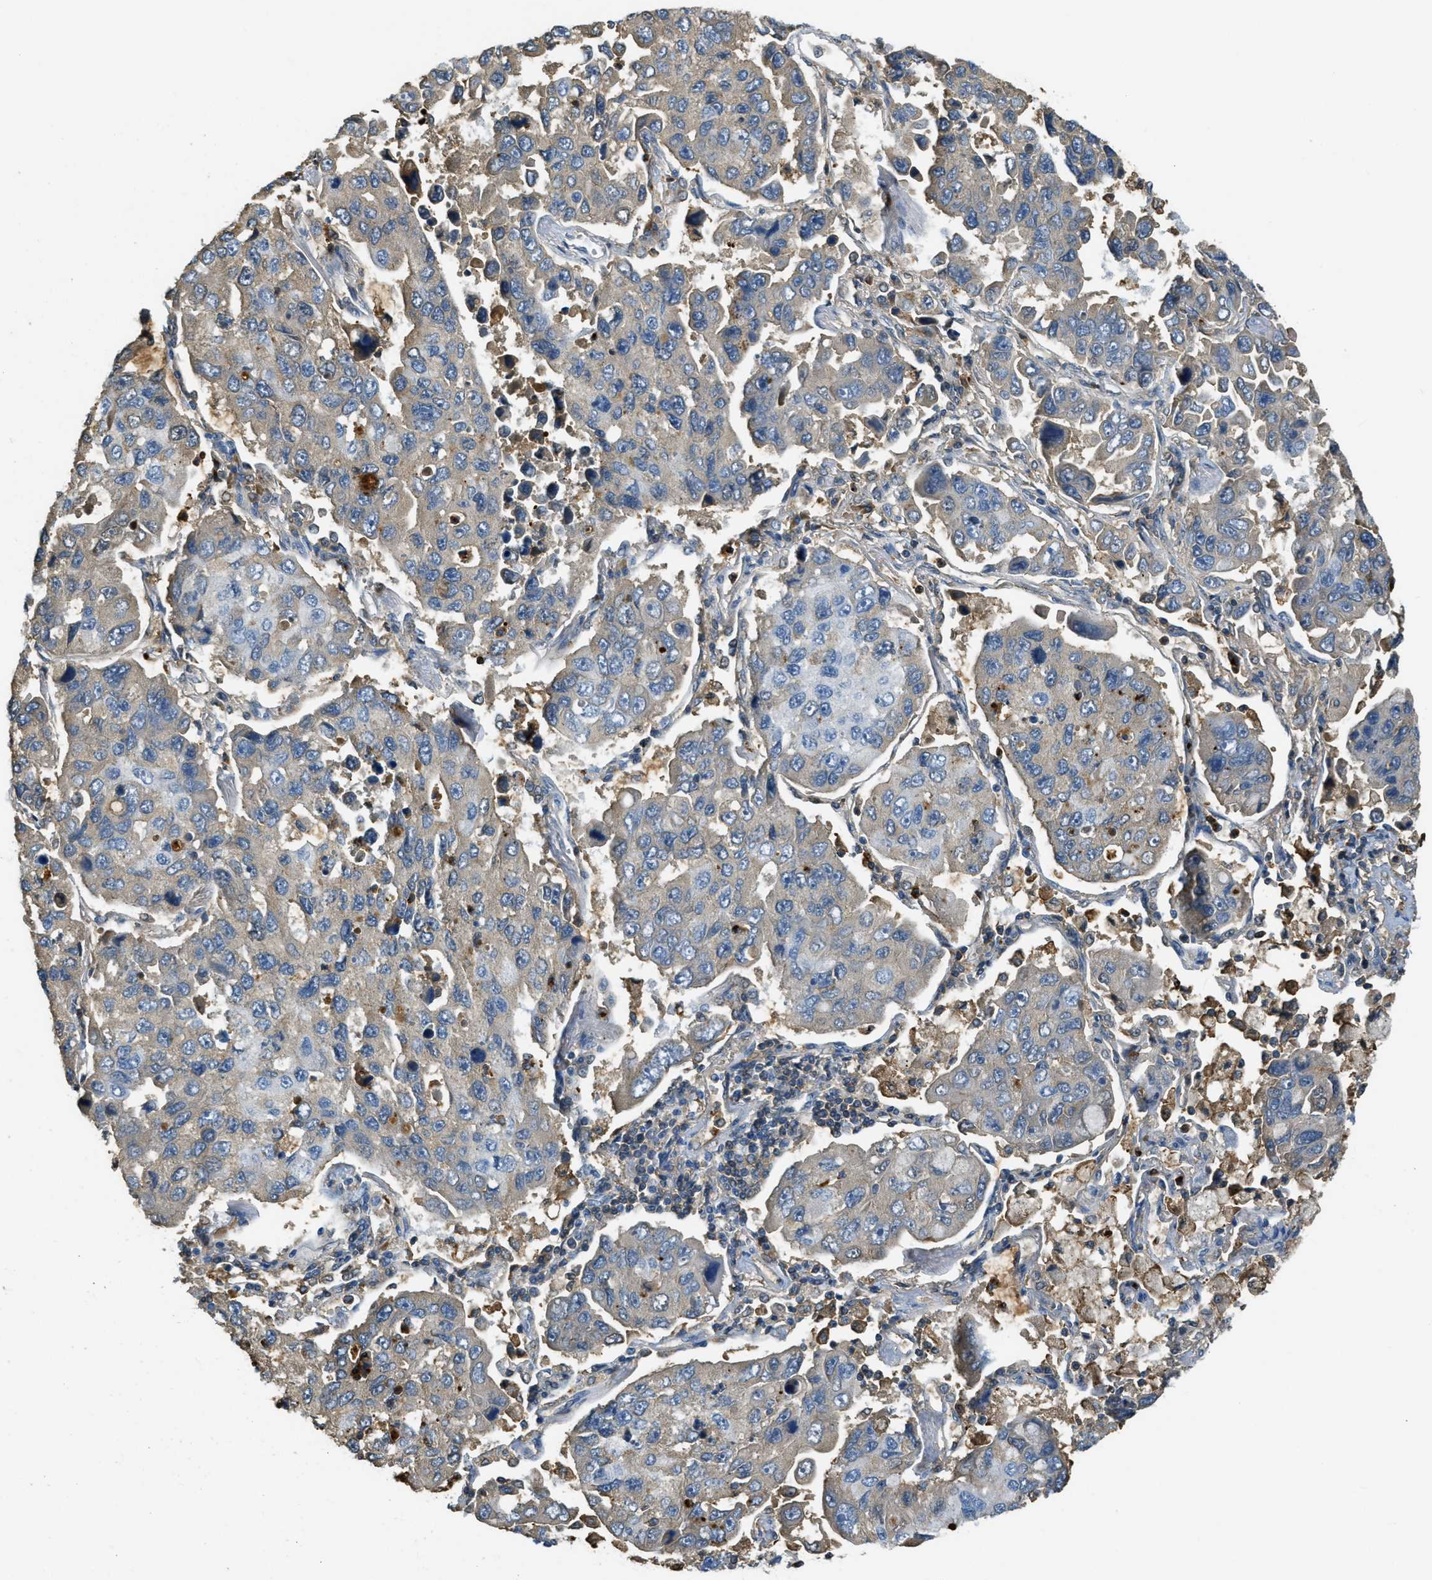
{"staining": {"intensity": "moderate", "quantity": "25%-75%", "location": "cytoplasmic/membranous,nuclear"}, "tissue": "lung cancer", "cell_type": "Tumor cells", "image_type": "cancer", "snomed": [{"axis": "morphology", "description": "Adenocarcinoma, NOS"}, {"axis": "topography", "description": "Lung"}], "caption": "This is an image of immunohistochemistry staining of lung cancer, which shows moderate positivity in the cytoplasmic/membranous and nuclear of tumor cells.", "gene": "PRTN3", "patient": {"sex": "male", "age": 64}}